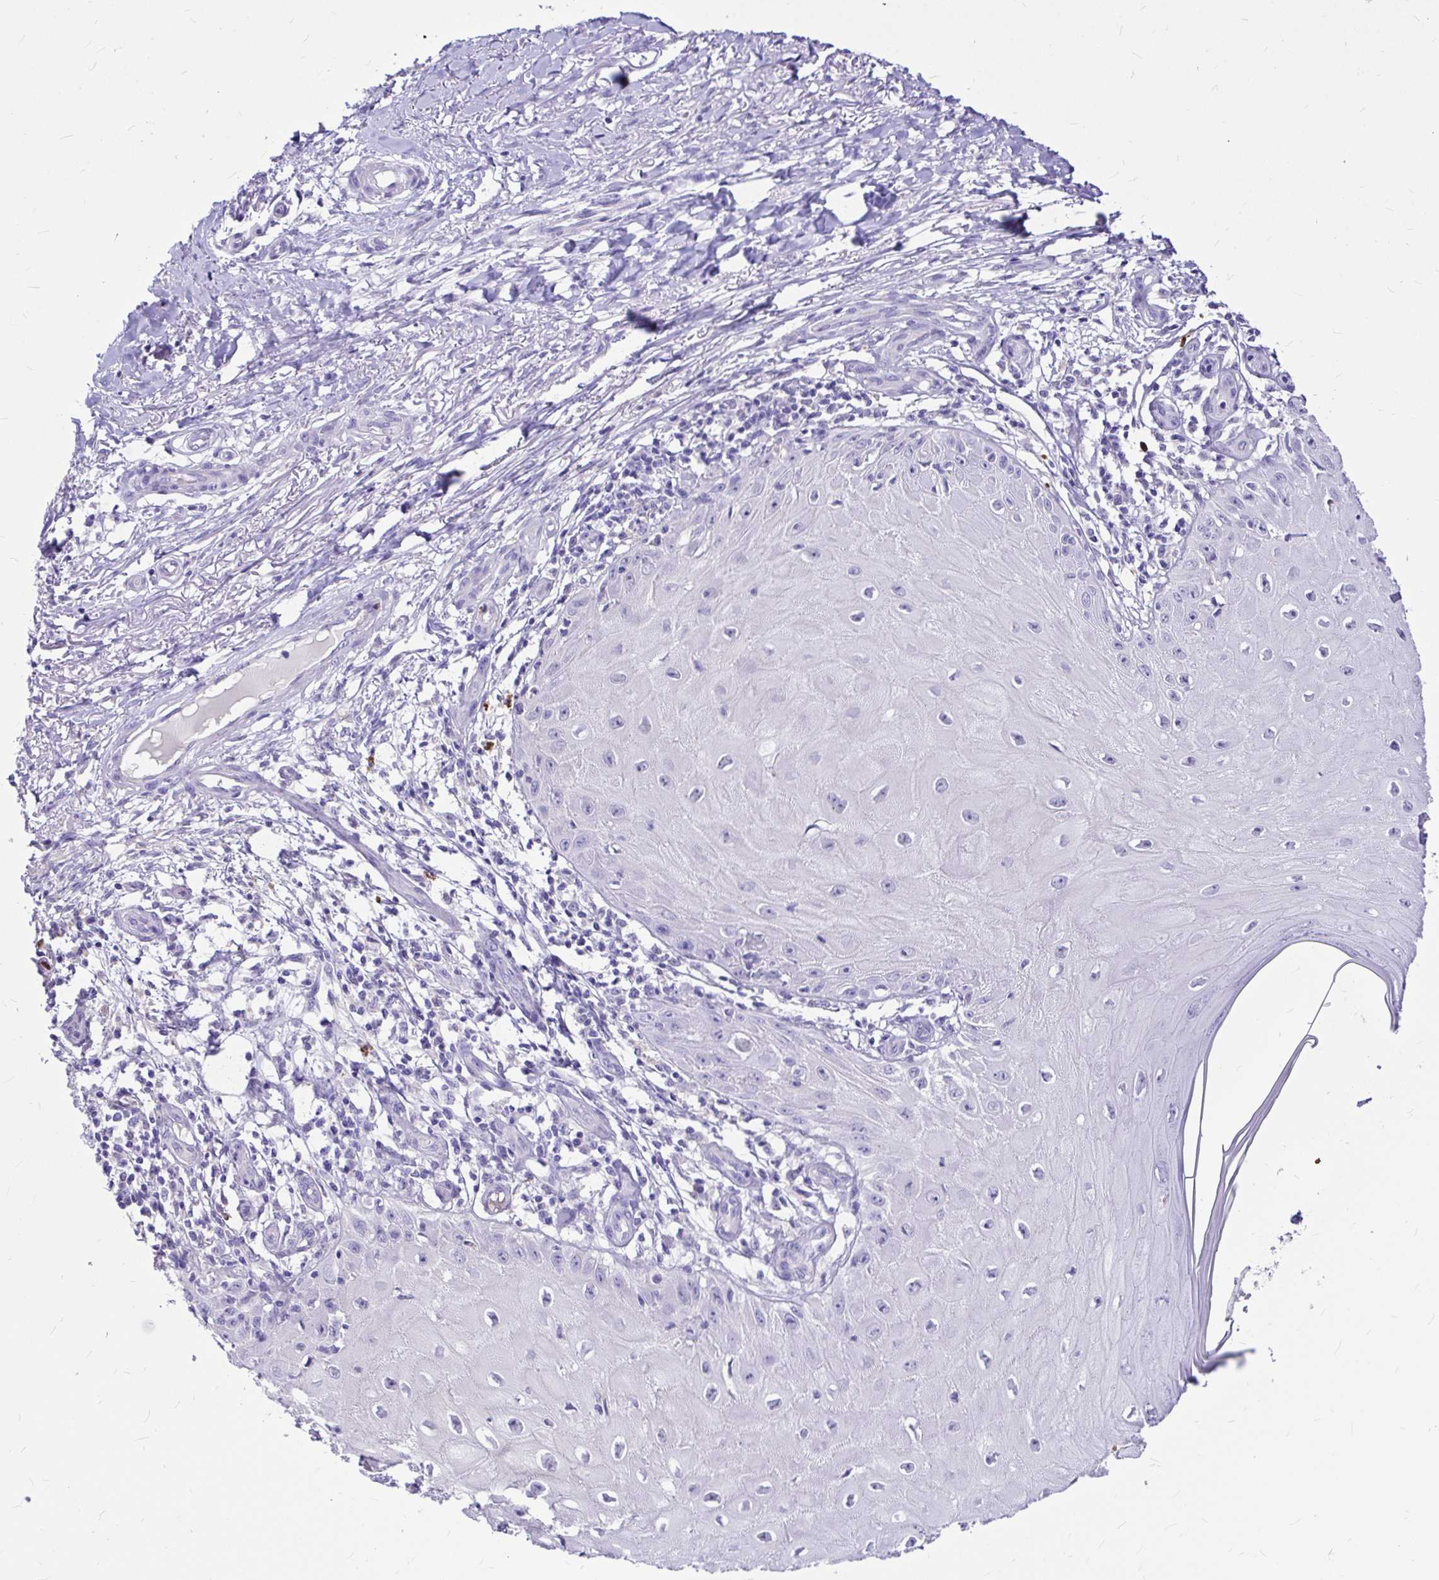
{"staining": {"intensity": "negative", "quantity": "none", "location": "none"}, "tissue": "skin cancer", "cell_type": "Tumor cells", "image_type": "cancer", "snomed": [{"axis": "morphology", "description": "Squamous cell carcinoma, NOS"}, {"axis": "topography", "description": "Skin"}], "caption": "The micrograph shows no significant positivity in tumor cells of skin cancer.", "gene": "CLEC1B", "patient": {"sex": "female", "age": 77}}